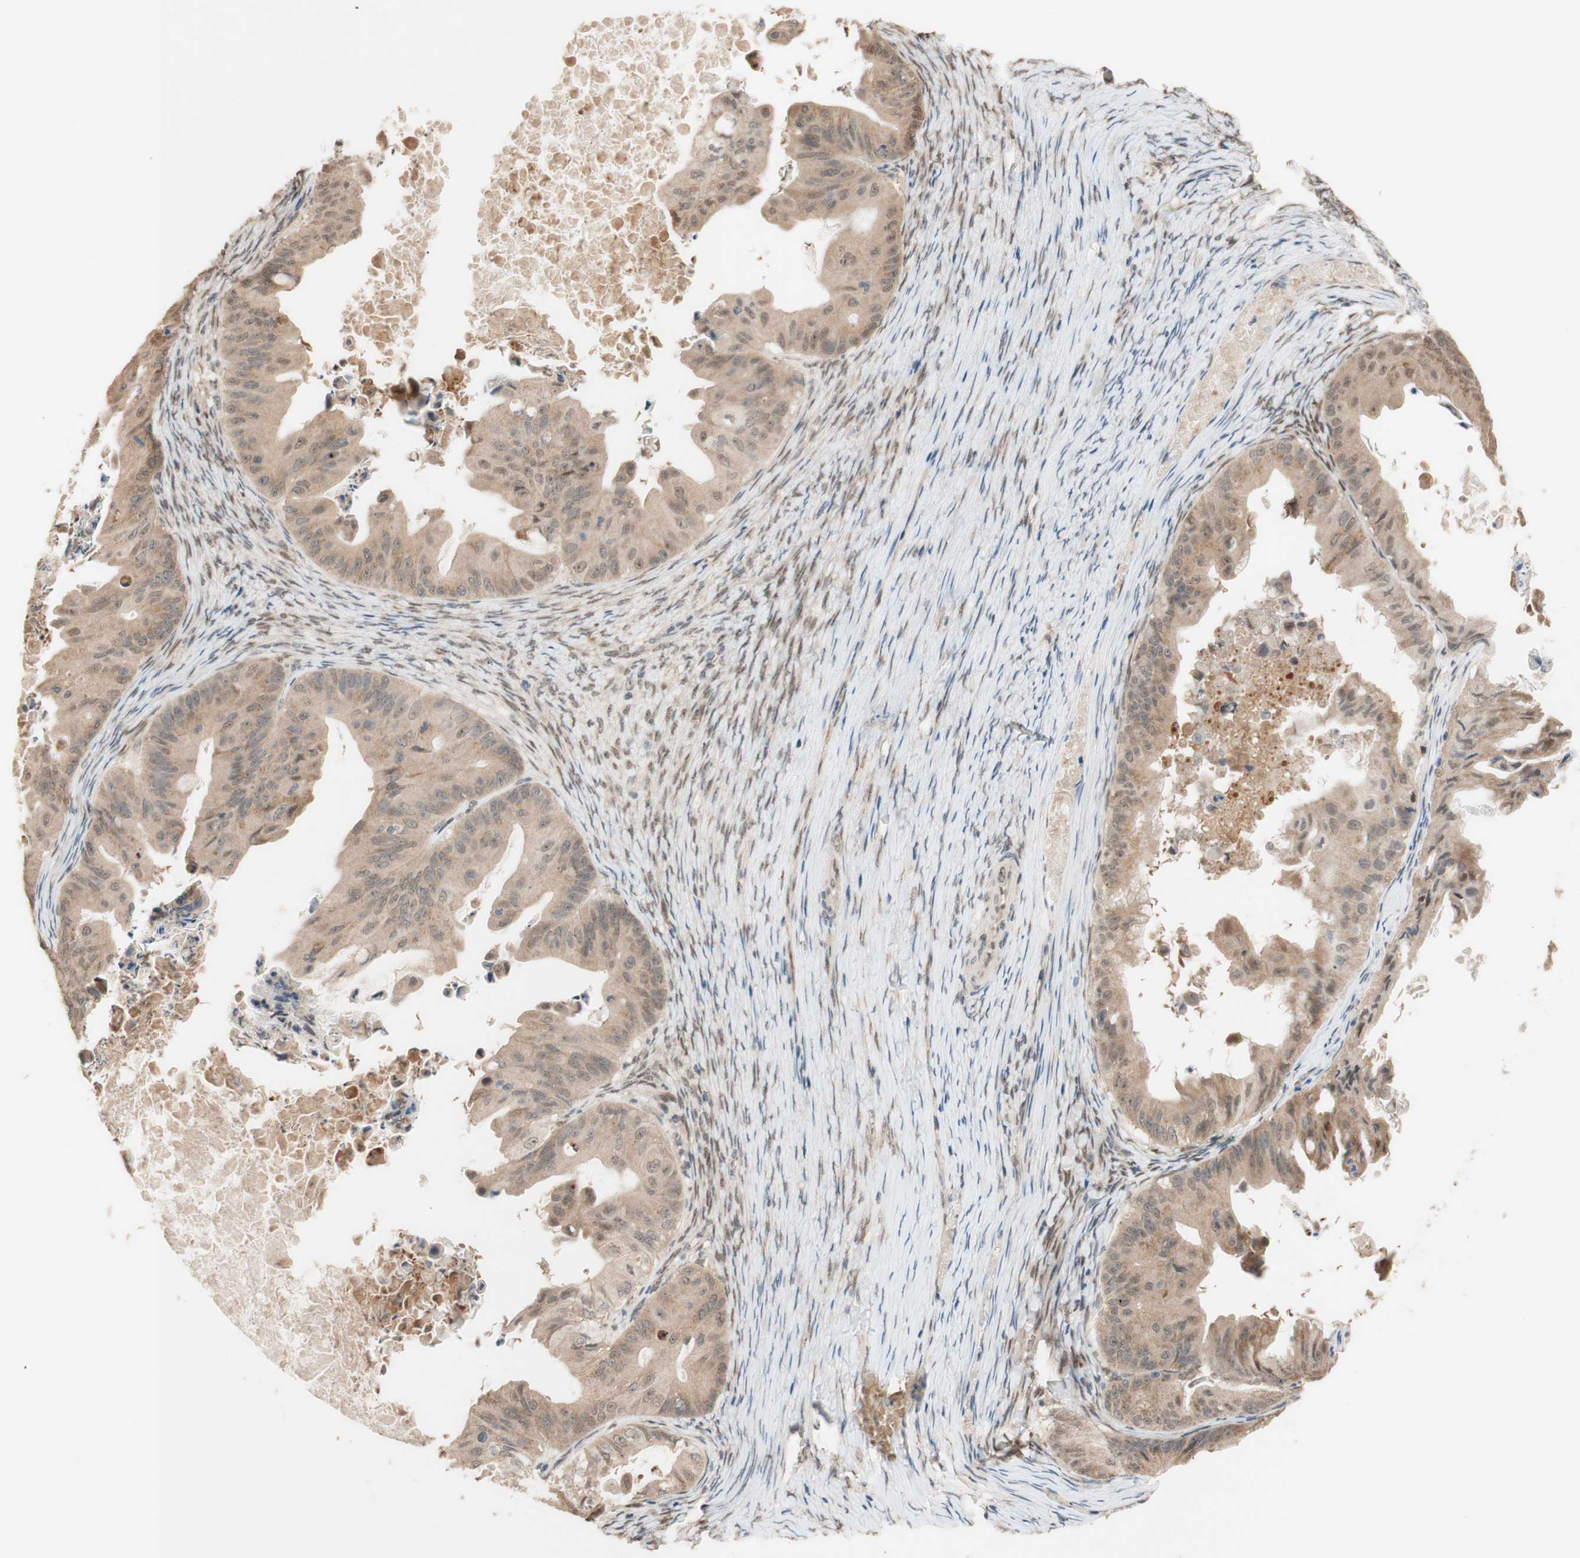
{"staining": {"intensity": "weak", "quantity": ">75%", "location": "cytoplasmic/membranous"}, "tissue": "ovarian cancer", "cell_type": "Tumor cells", "image_type": "cancer", "snomed": [{"axis": "morphology", "description": "Cystadenocarcinoma, mucinous, NOS"}, {"axis": "topography", "description": "Ovary"}], "caption": "Tumor cells display low levels of weak cytoplasmic/membranous expression in about >75% of cells in human ovarian cancer.", "gene": "CCNC", "patient": {"sex": "female", "age": 37}}